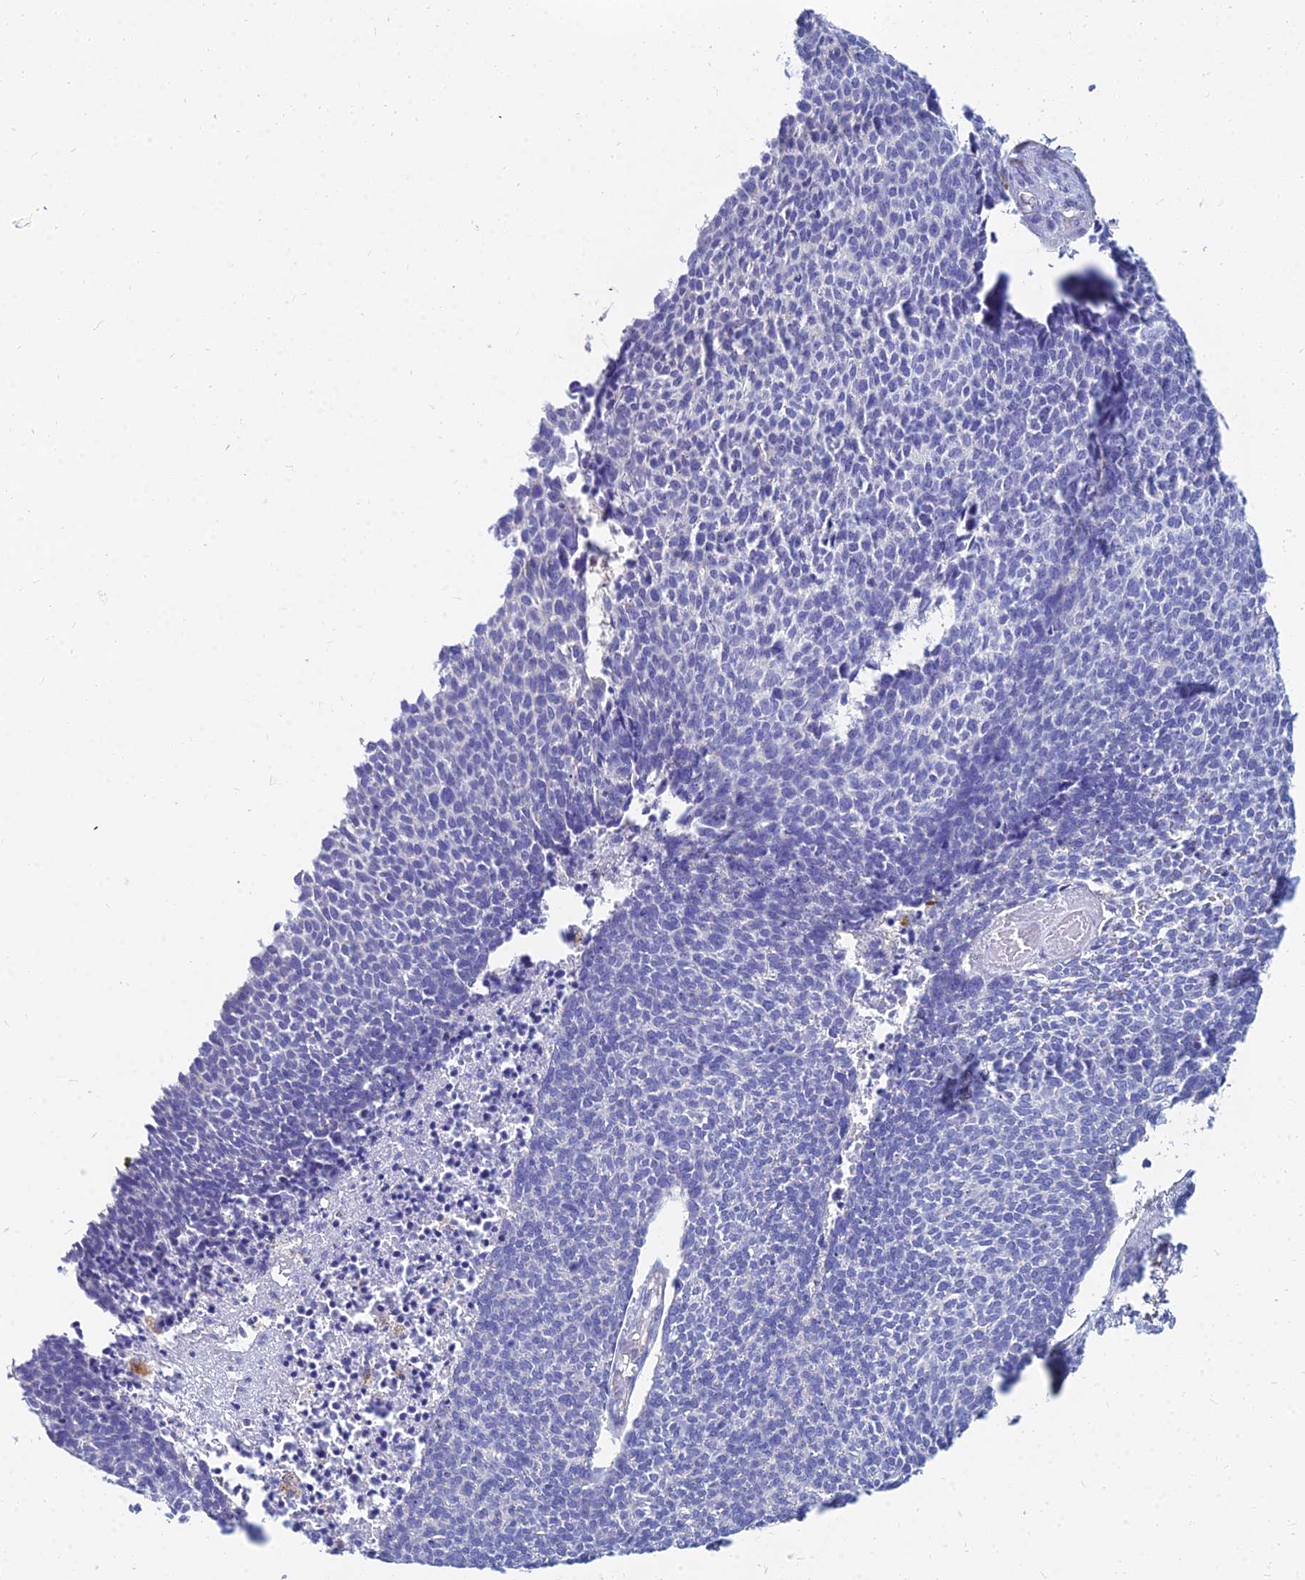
{"staining": {"intensity": "negative", "quantity": "none", "location": "none"}, "tissue": "skin cancer", "cell_type": "Tumor cells", "image_type": "cancer", "snomed": [{"axis": "morphology", "description": "Basal cell carcinoma"}, {"axis": "topography", "description": "Skin"}], "caption": "Immunohistochemistry (IHC) image of neoplastic tissue: human skin cancer (basal cell carcinoma) stained with DAB (3,3'-diaminobenzidine) displays no significant protein staining in tumor cells.", "gene": "ZNF552", "patient": {"sex": "female", "age": 84}}